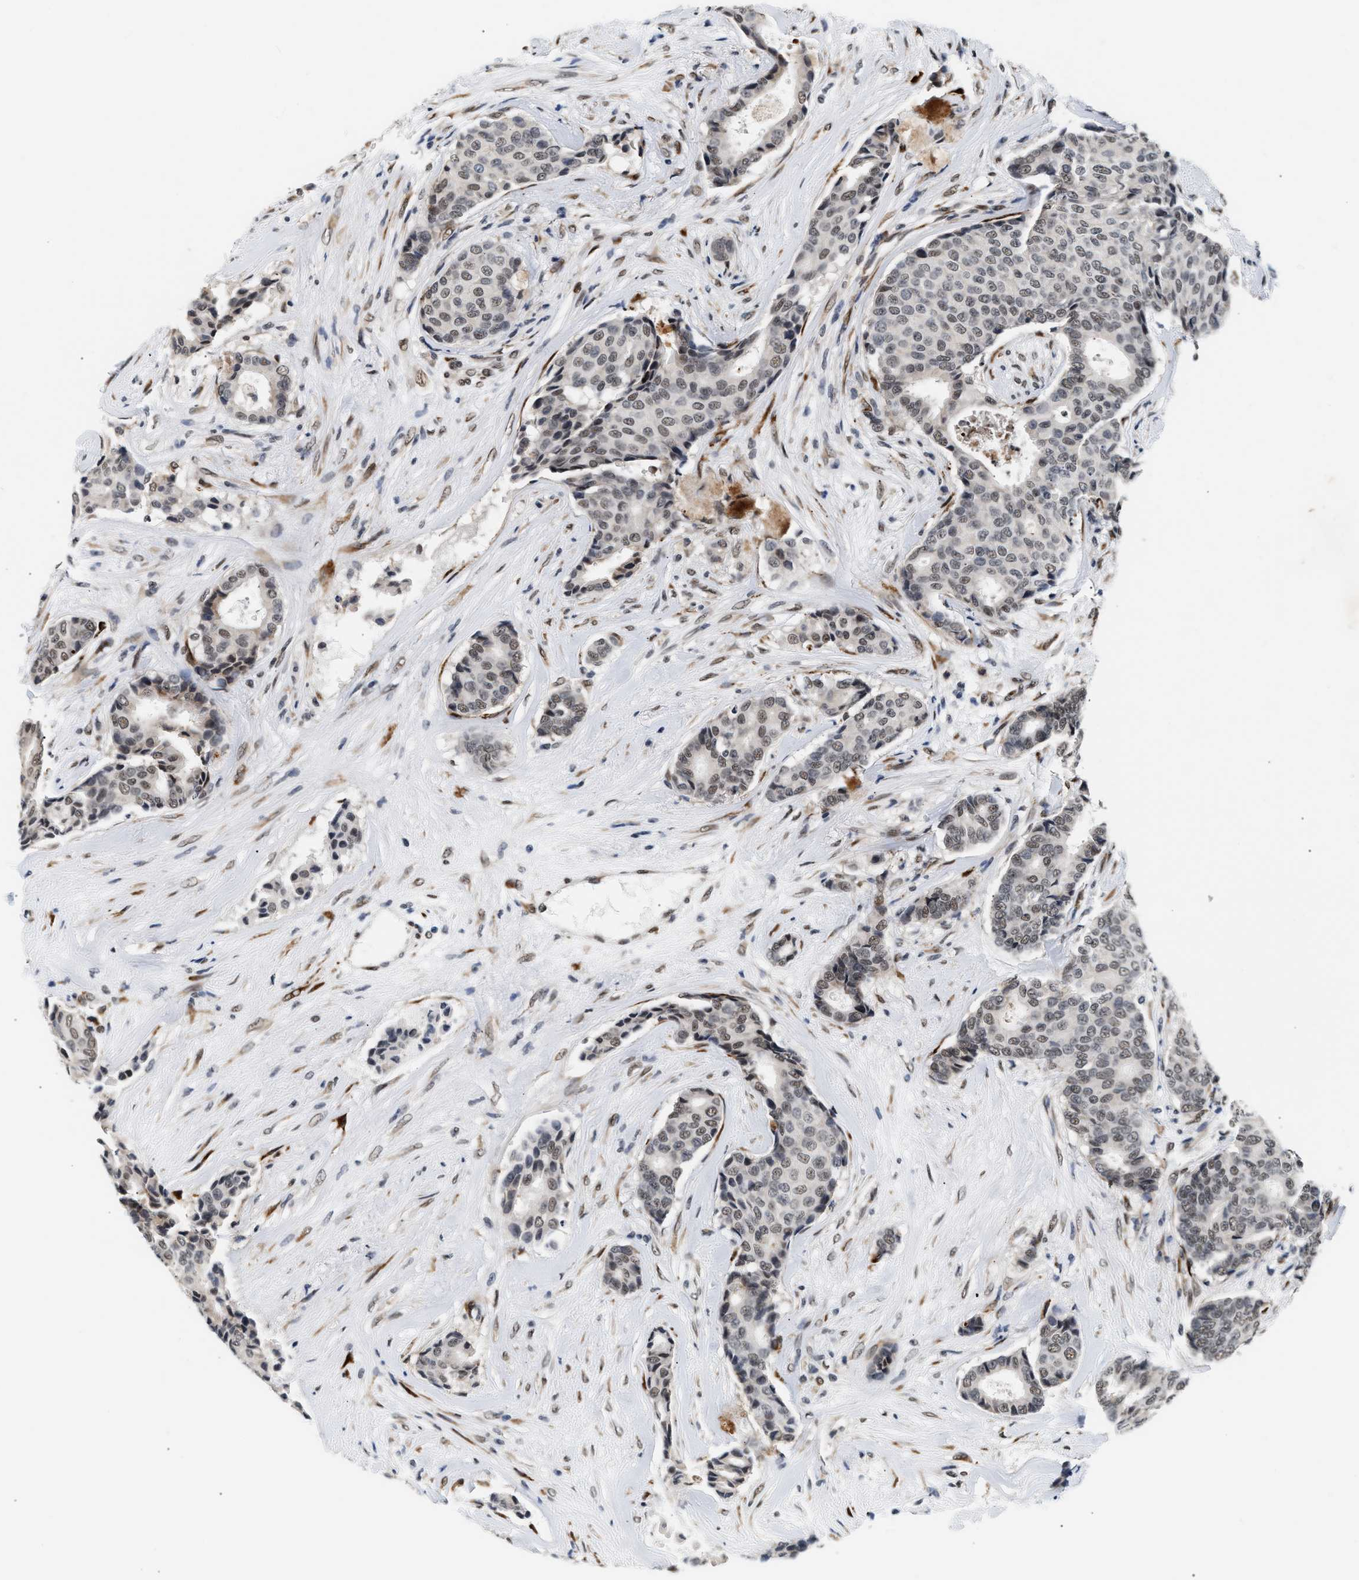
{"staining": {"intensity": "weak", "quantity": ">75%", "location": "nuclear"}, "tissue": "breast cancer", "cell_type": "Tumor cells", "image_type": "cancer", "snomed": [{"axis": "morphology", "description": "Duct carcinoma"}, {"axis": "topography", "description": "Breast"}], "caption": "Protein staining of breast infiltrating ductal carcinoma tissue exhibits weak nuclear positivity in approximately >75% of tumor cells.", "gene": "THOC1", "patient": {"sex": "female", "age": 75}}